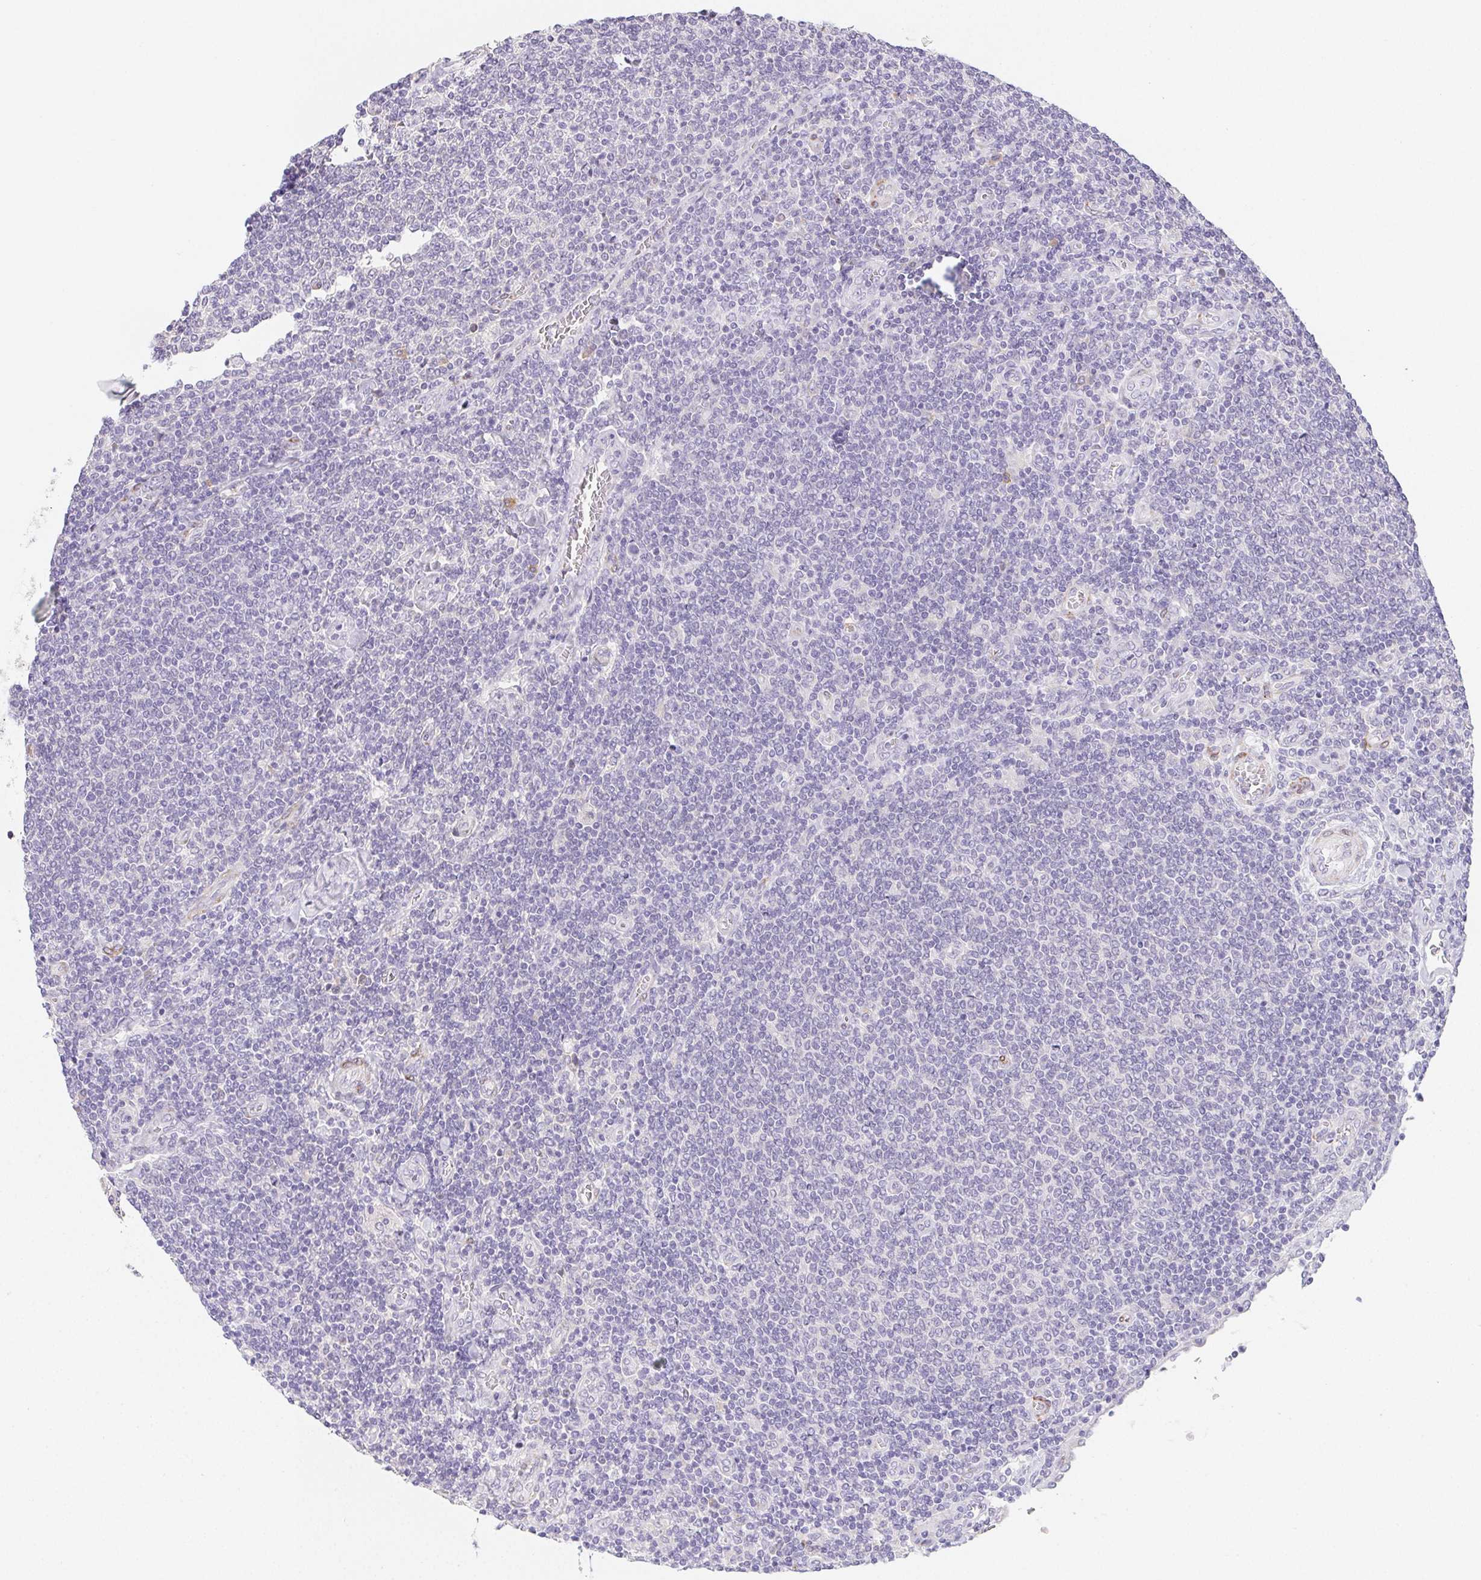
{"staining": {"intensity": "negative", "quantity": "none", "location": "none"}, "tissue": "lymphoma", "cell_type": "Tumor cells", "image_type": "cancer", "snomed": [{"axis": "morphology", "description": "Malignant lymphoma, non-Hodgkin's type, Low grade"}, {"axis": "topography", "description": "Lymph node"}], "caption": "Malignant lymphoma, non-Hodgkin's type (low-grade) was stained to show a protein in brown. There is no significant staining in tumor cells.", "gene": "HRC", "patient": {"sex": "male", "age": 52}}